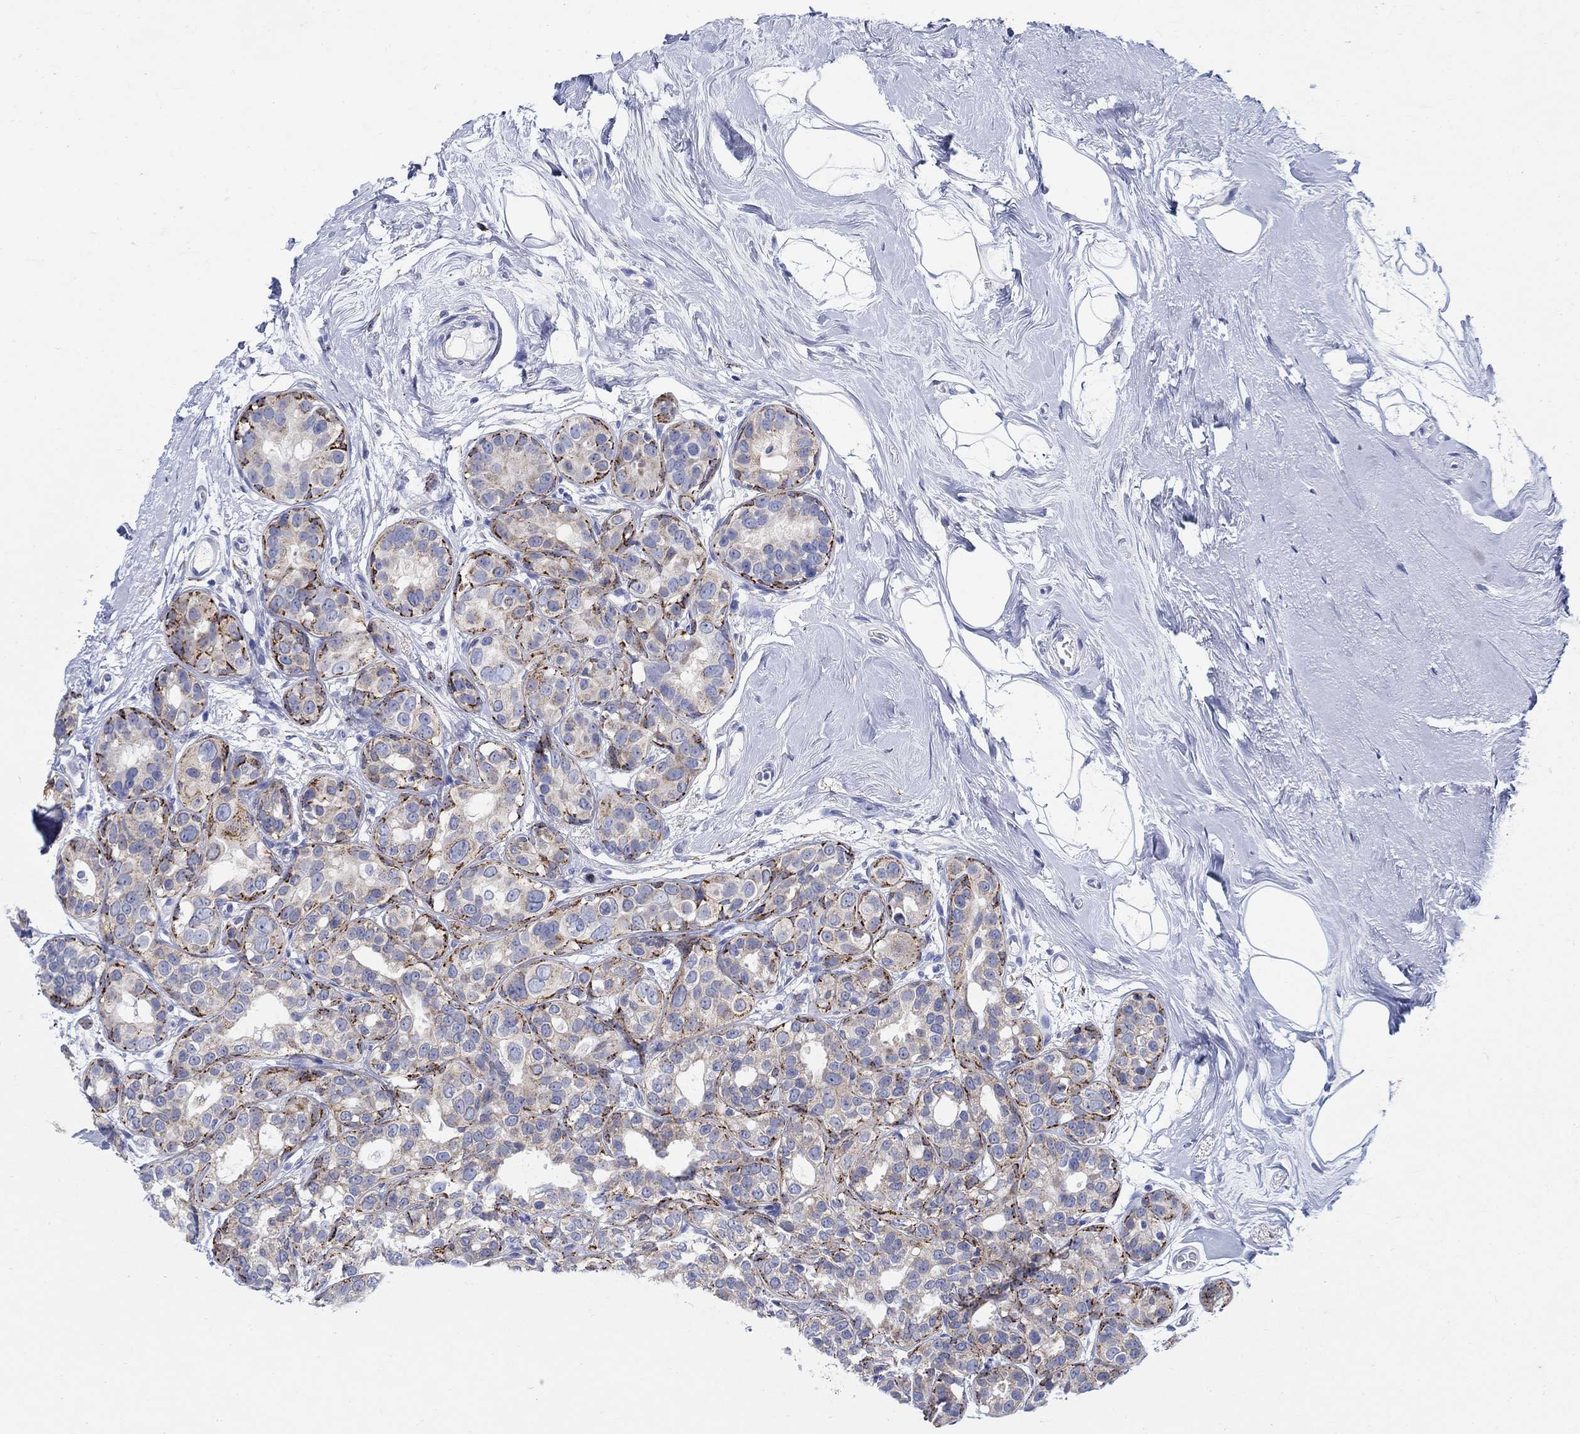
{"staining": {"intensity": "strong", "quantity": "25%-75%", "location": "cytoplasmic/membranous"}, "tissue": "breast cancer", "cell_type": "Tumor cells", "image_type": "cancer", "snomed": [{"axis": "morphology", "description": "Duct carcinoma"}, {"axis": "topography", "description": "Breast"}], "caption": "Intraductal carcinoma (breast) stained with DAB (3,3'-diaminobenzidine) IHC demonstrates high levels of strong cytoplasmic/membranous expression in approximately 25%-75% of tumor cells.", "gene": "ZDHHC14", "patient": {"sex": "female", "age": 55}}